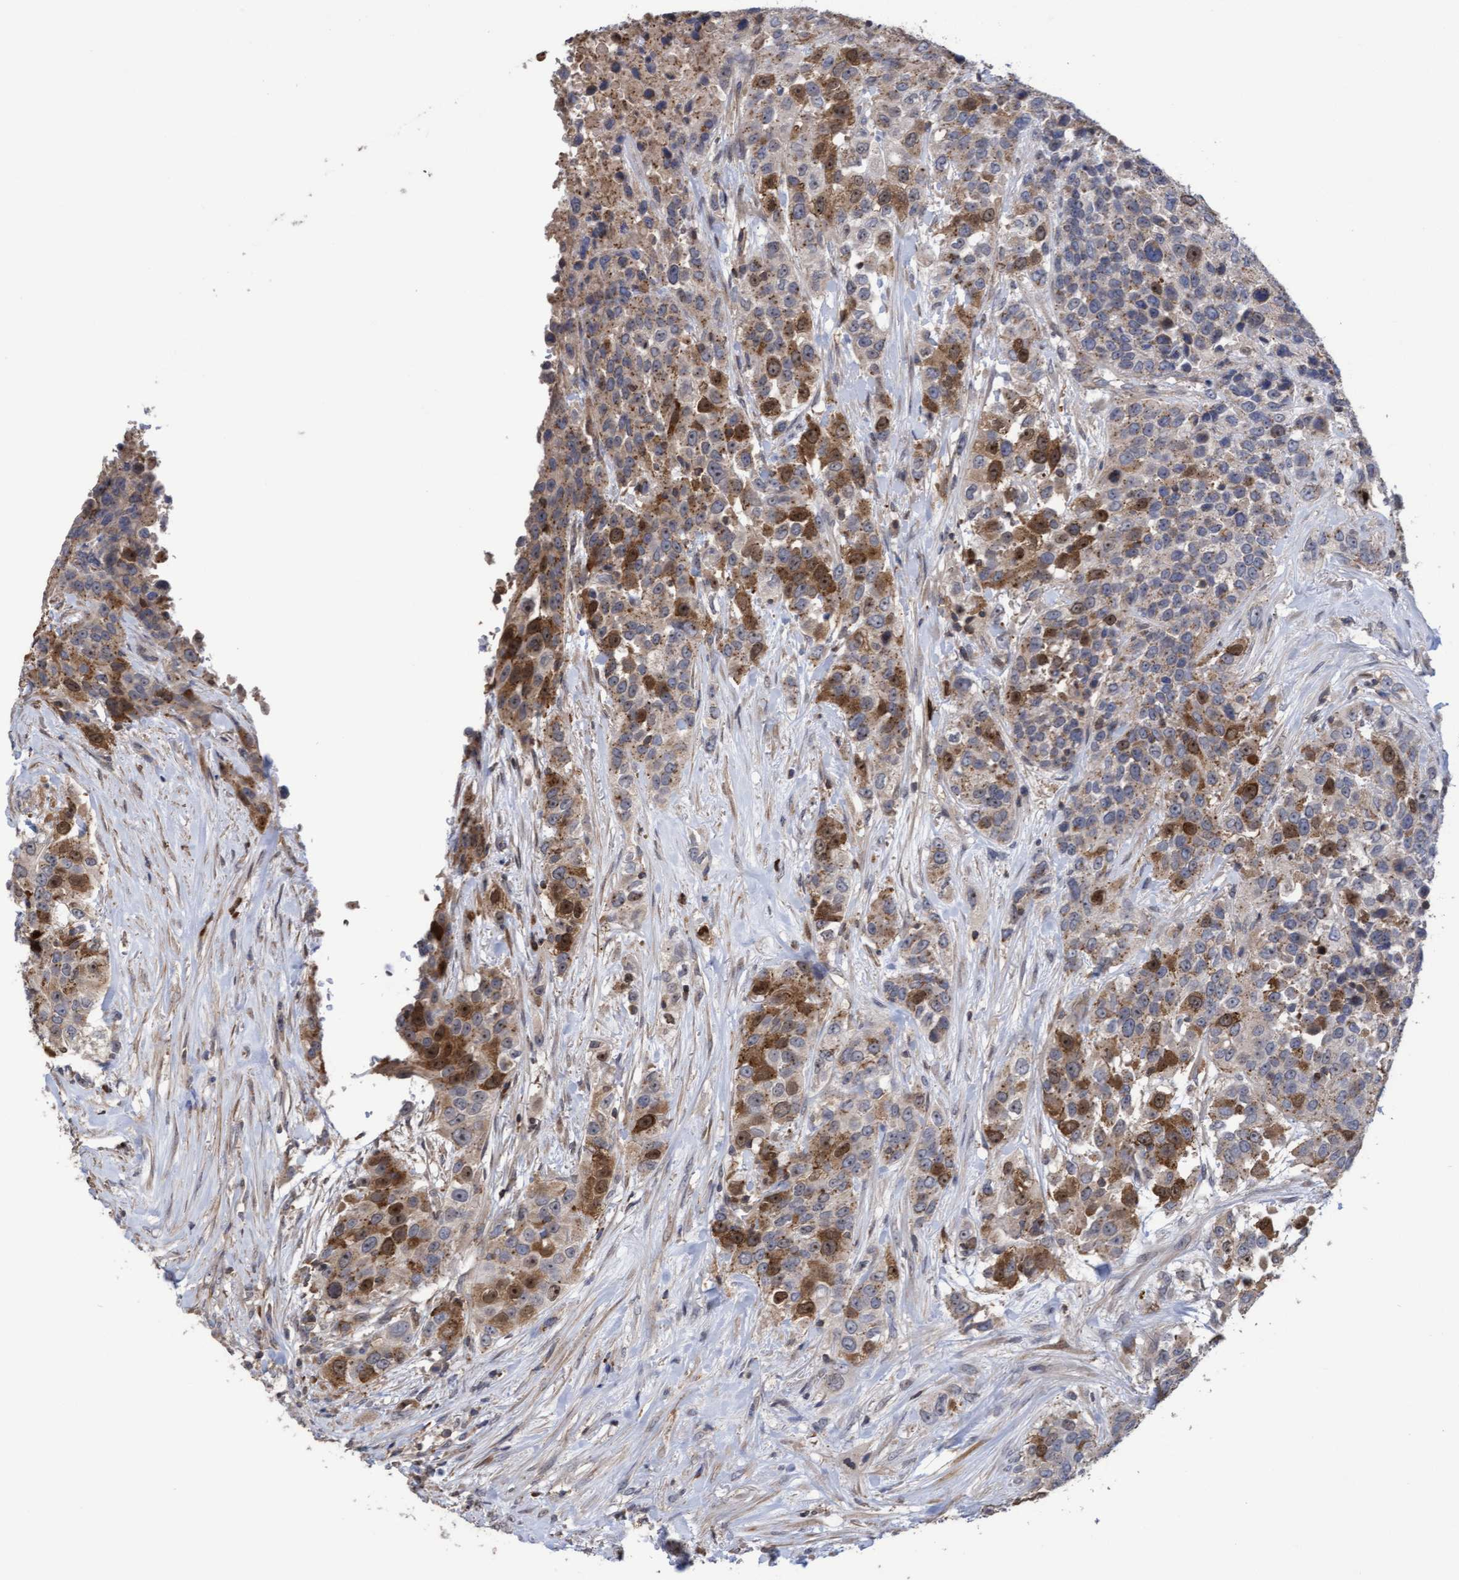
{"staining": {"intensity": "moderate", "quantity": "25%-75%", "location": "cytoplasmic/membranous,nuclear"}, "tissue": "urothelial cancer", "cell_type": "Tumor cells", "image_type": "cancer", "snomed": [{"axis": "morphology", "description": "Urothelial carcinoma, High grade"}, {"axis": "topography", "description": "Urinary bladder"}], "caption": "Moderate cytoplasmic/membranous and nuclear staining for a protein is identified in about 25%-75% of tumor cells of urothelial carcinoma (high-grade) using immunohistochemistry.", "gene": "SLBP", "patient": {"sex": "female", "age": 80}}